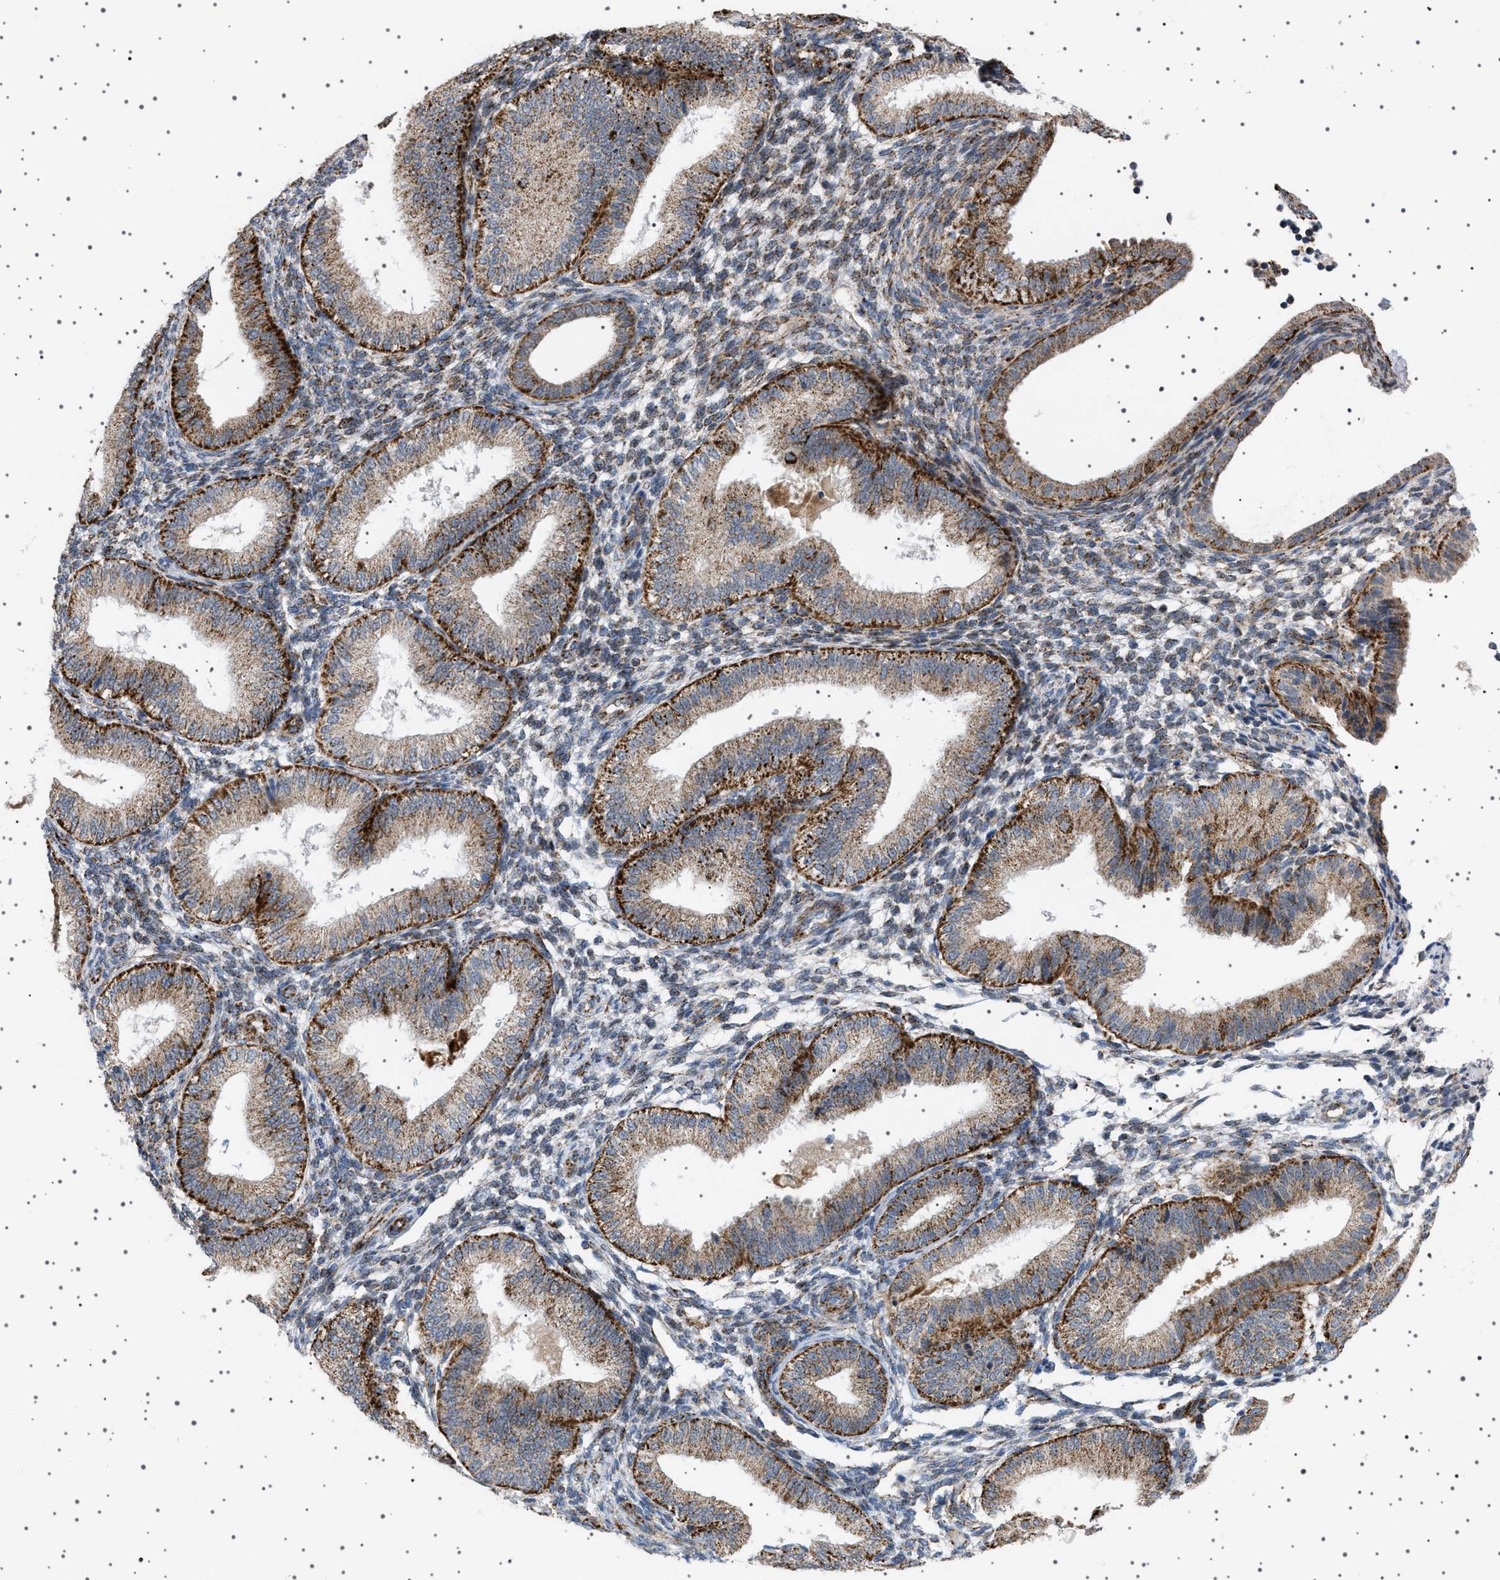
{"staining": {"intensity": "negative", "quantity": "none", "location": "none"}, "tissue": "endometrium", "cell_type": "Cells in endometrial stroma", "image_type": "normal", "snomed": [{"axis": "morphology", "description": "Normal tissue, NOS"}, {"axis": "topography", "description": "Endometrium"}], "caption": "A histopathology image of human endometrium is negative for staining in cells in endometrial stroma. (DAB (3,3'-diaminobenzidine) immunohistochemistry (IHC), high magnification).", "gene": "UBXN8", "patient": {"sex": "female", "age": 39}}